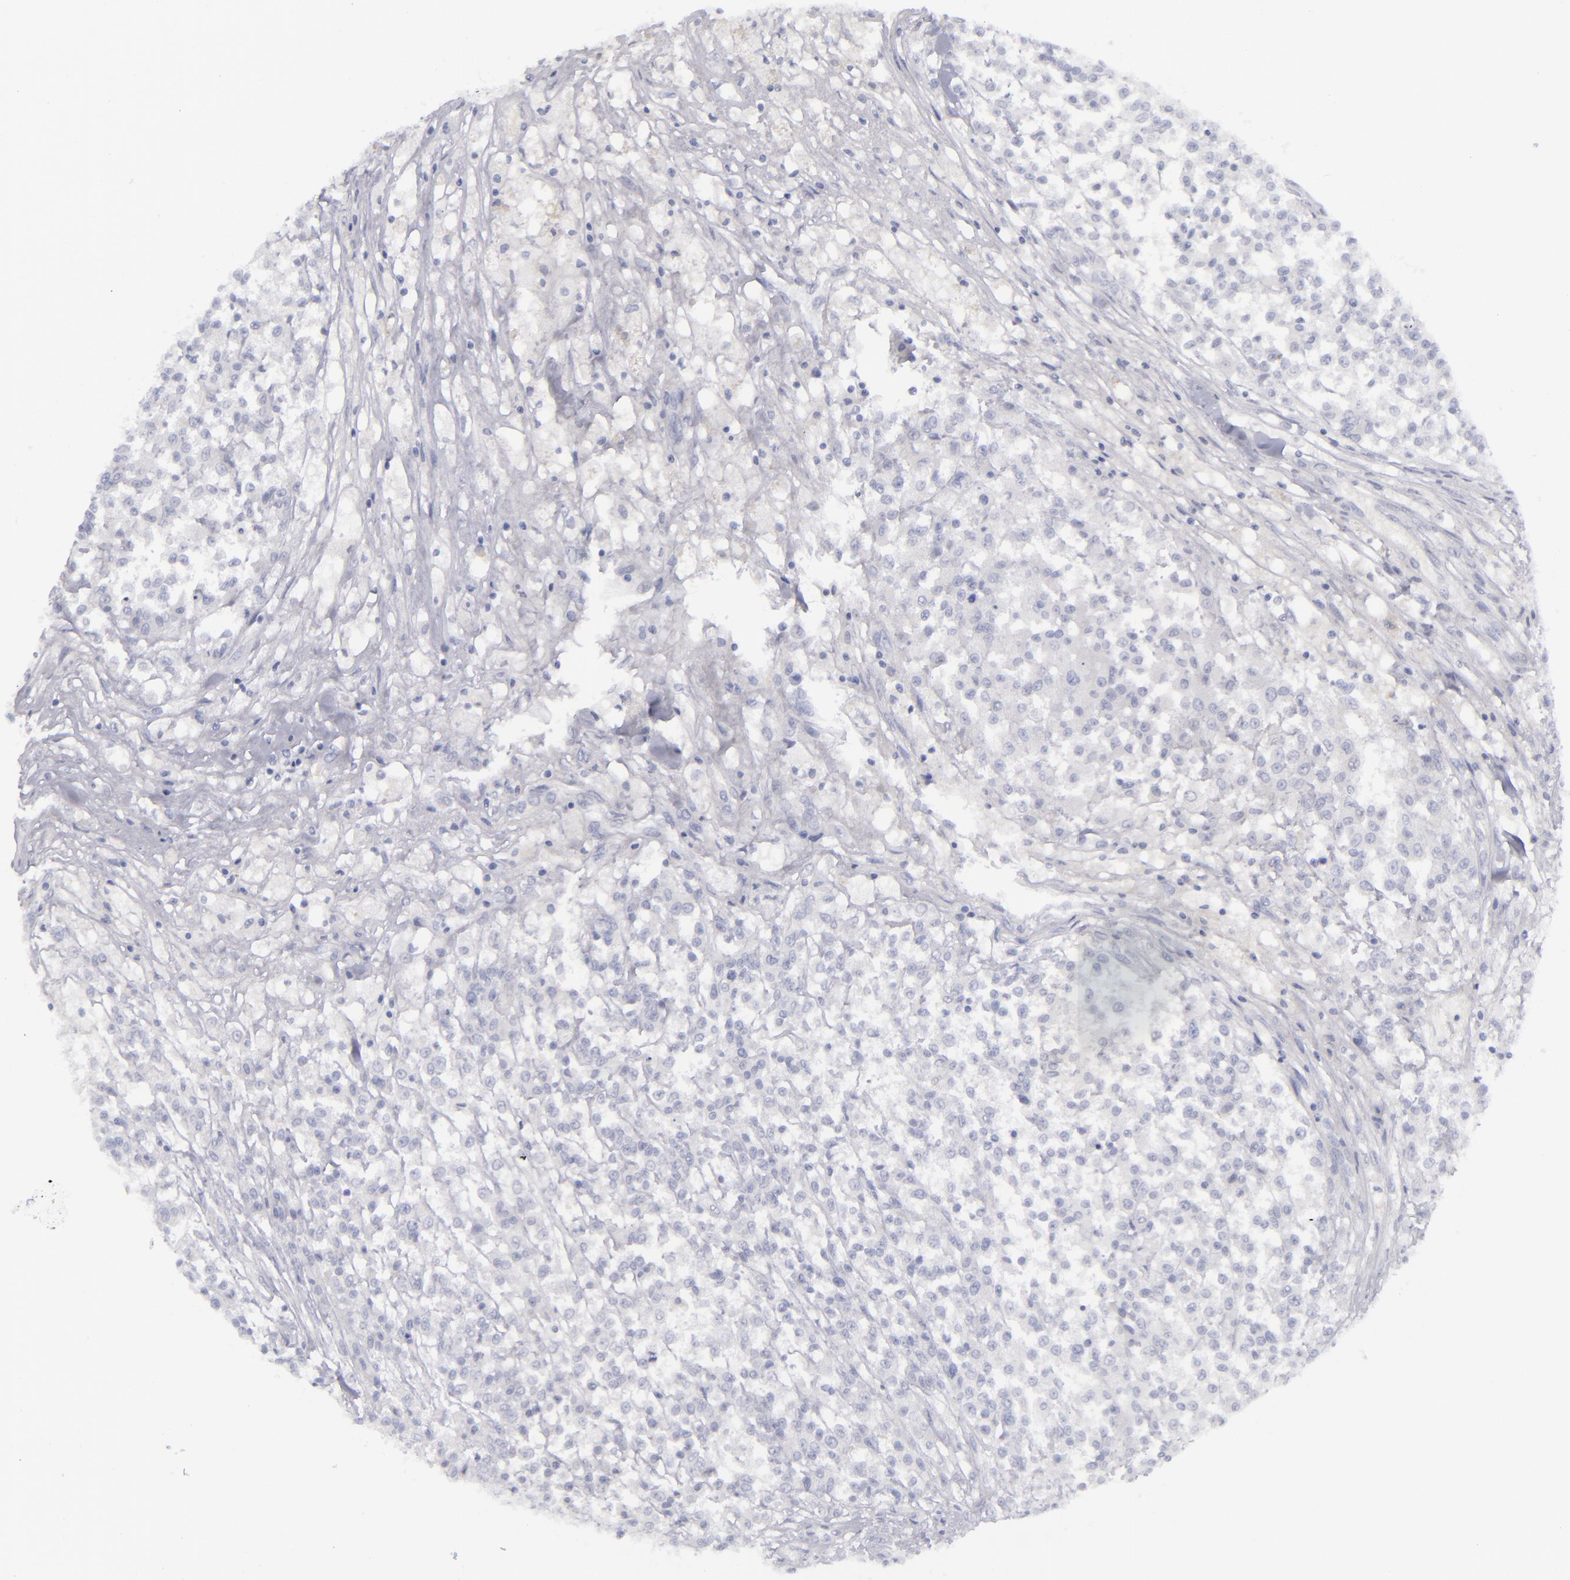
{"staining": {"intensity": "negative", "quantity": "none", "location": "none"}, "tissue": "testis cancer", "cell_type": "Tumor cells", "image_type": "cancer", "snomed": [{"axis": "morphology", "description": "Seminoma, NOS"}, {"axis": "topography", "description": "Testis"}], "caption": "High power microscopy image of an immunohistochemistry micrograph of seminoma (testis), revealing no significant expression in tumor cells.", "gene": "CD22", "patient": {"sex": "male", "age": 59}}